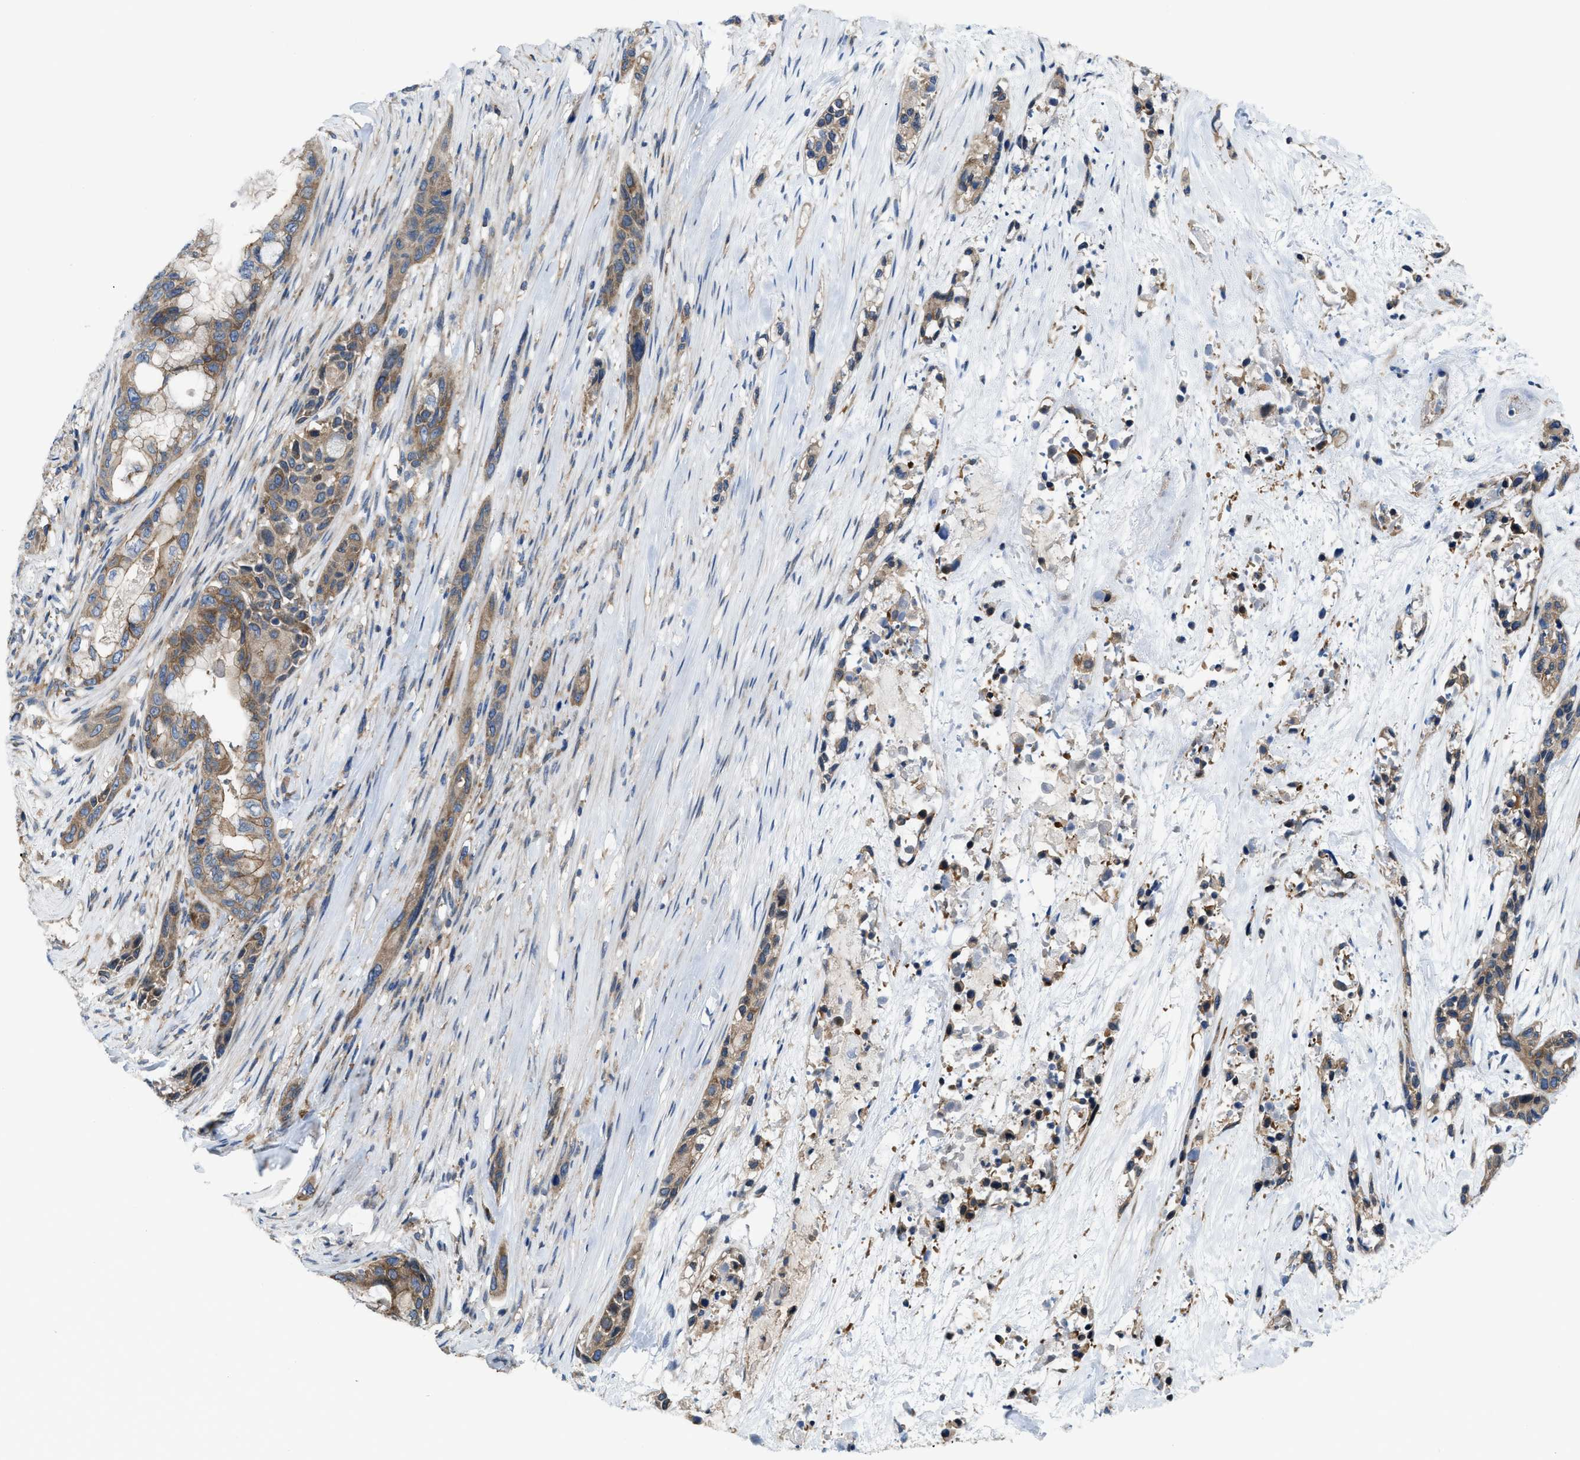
{"staining": {"intensity": "moderate", "quantity": ">75%", "location": "cytoplasmic/membranous"}, "tissue": "pancreatic cancer", "cell_type": "Tumor cells", "image_type": "cancer", "snomed": [{"axis": "morphology", "description": "Adenocarcinoma, NOS"}, {"axis": "topography", "description": "Pancreas"}], "caption": "Protein analysis of pancreatic cancer tissue reveals moderate cytoplasmic/membranous positivity in about >75% of tumor cells.", "gene": "MYO18A", "patient": {"sex": "male", "age": 53}}